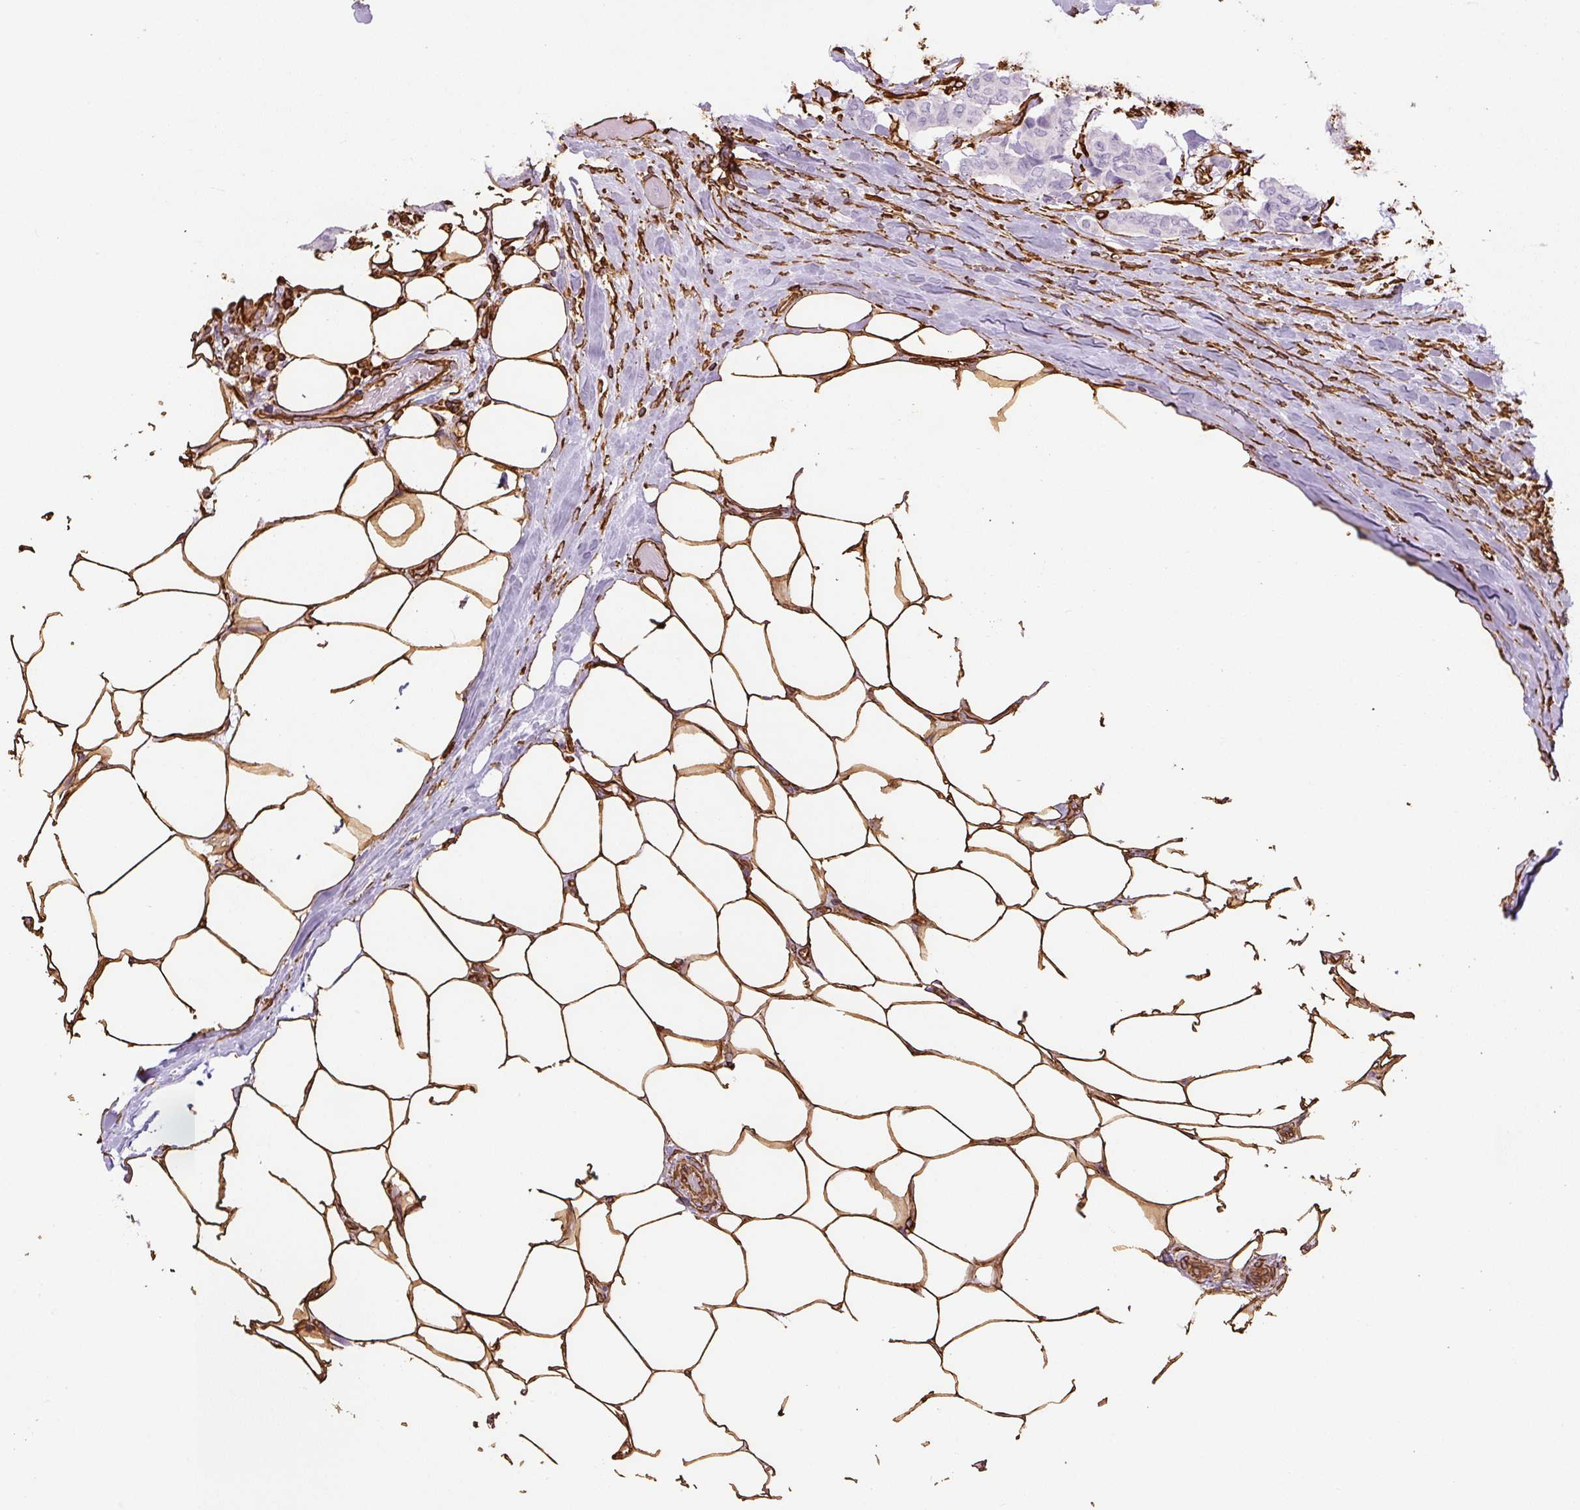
{"staining": {"intensity": "negative", "quantity": "none", "location": "none"}, "tissue": "breast cancer", "cell_type": "Tumor cells", "image_type": "cancer", "snomed": [{"axis": "morphology", "description": "Duct carcinoma"}, {"axis": "topography", "description": "Breast"}], "caption": "The image shows no staining of tumor cells in breast cancer (invasive ductal carcinoma).", "gene": "VIM", "patient": {"sex": "female", "age": 75}}